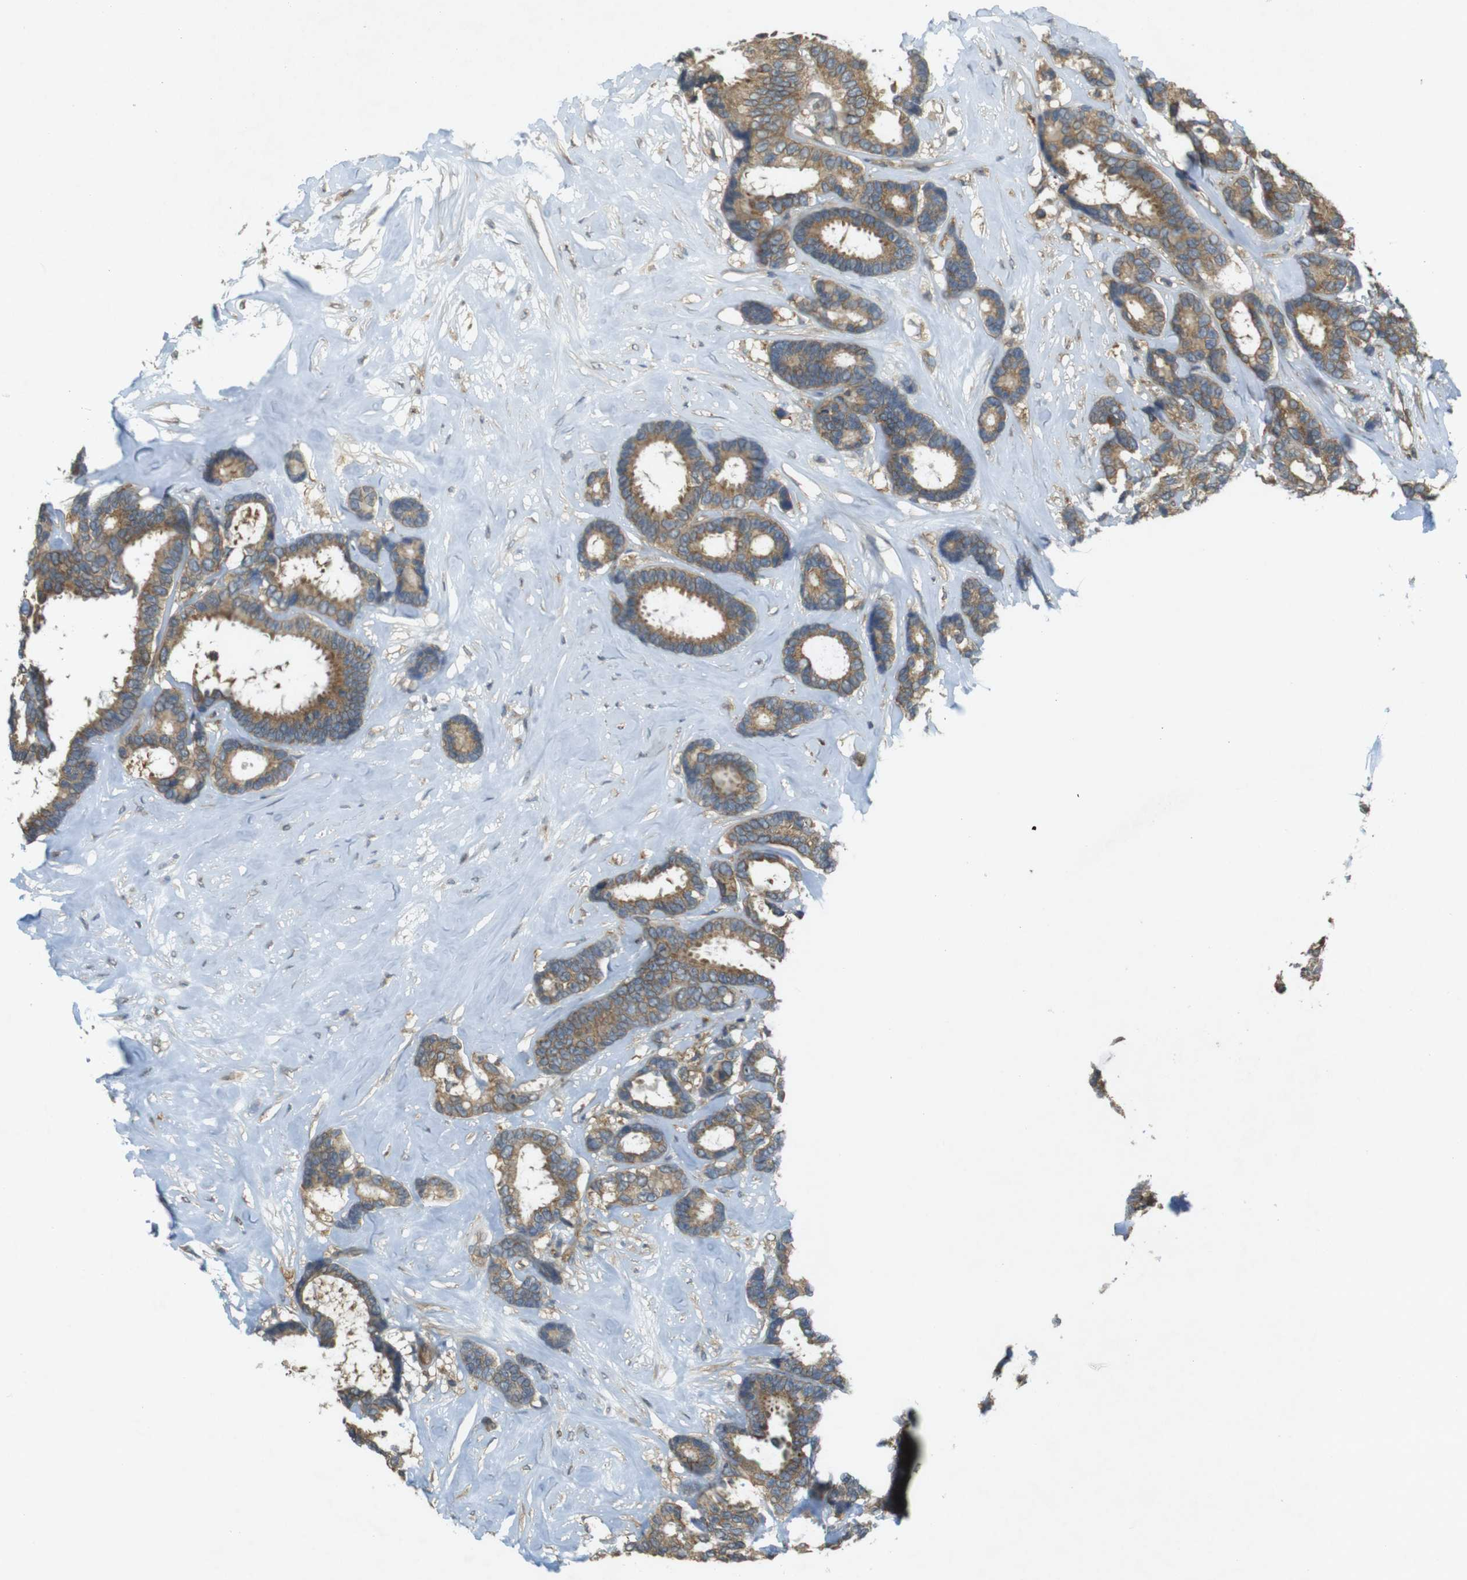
{"staining": {"intensity": "moderate", "quantity": ">75%", "location": "cytoplasmic/membranous"}, "tissue": "breast cancer", "cell_type": "Tumor cells", "image_type": "cancer", "snomed": [{"axis": "morphology", "description": "Duct carcinoma"}, {"axis": "topography", "description": "Breast"}], "caption": "Breast cancer (invasive ductal carcinoma) stained for a protein (brown) demonstrates moderate cytoplasmic/membranous positive expression in about >75% of tumor cells.", "gene": "KIF5B", "patient": {"sex": "female", "age": 87}}